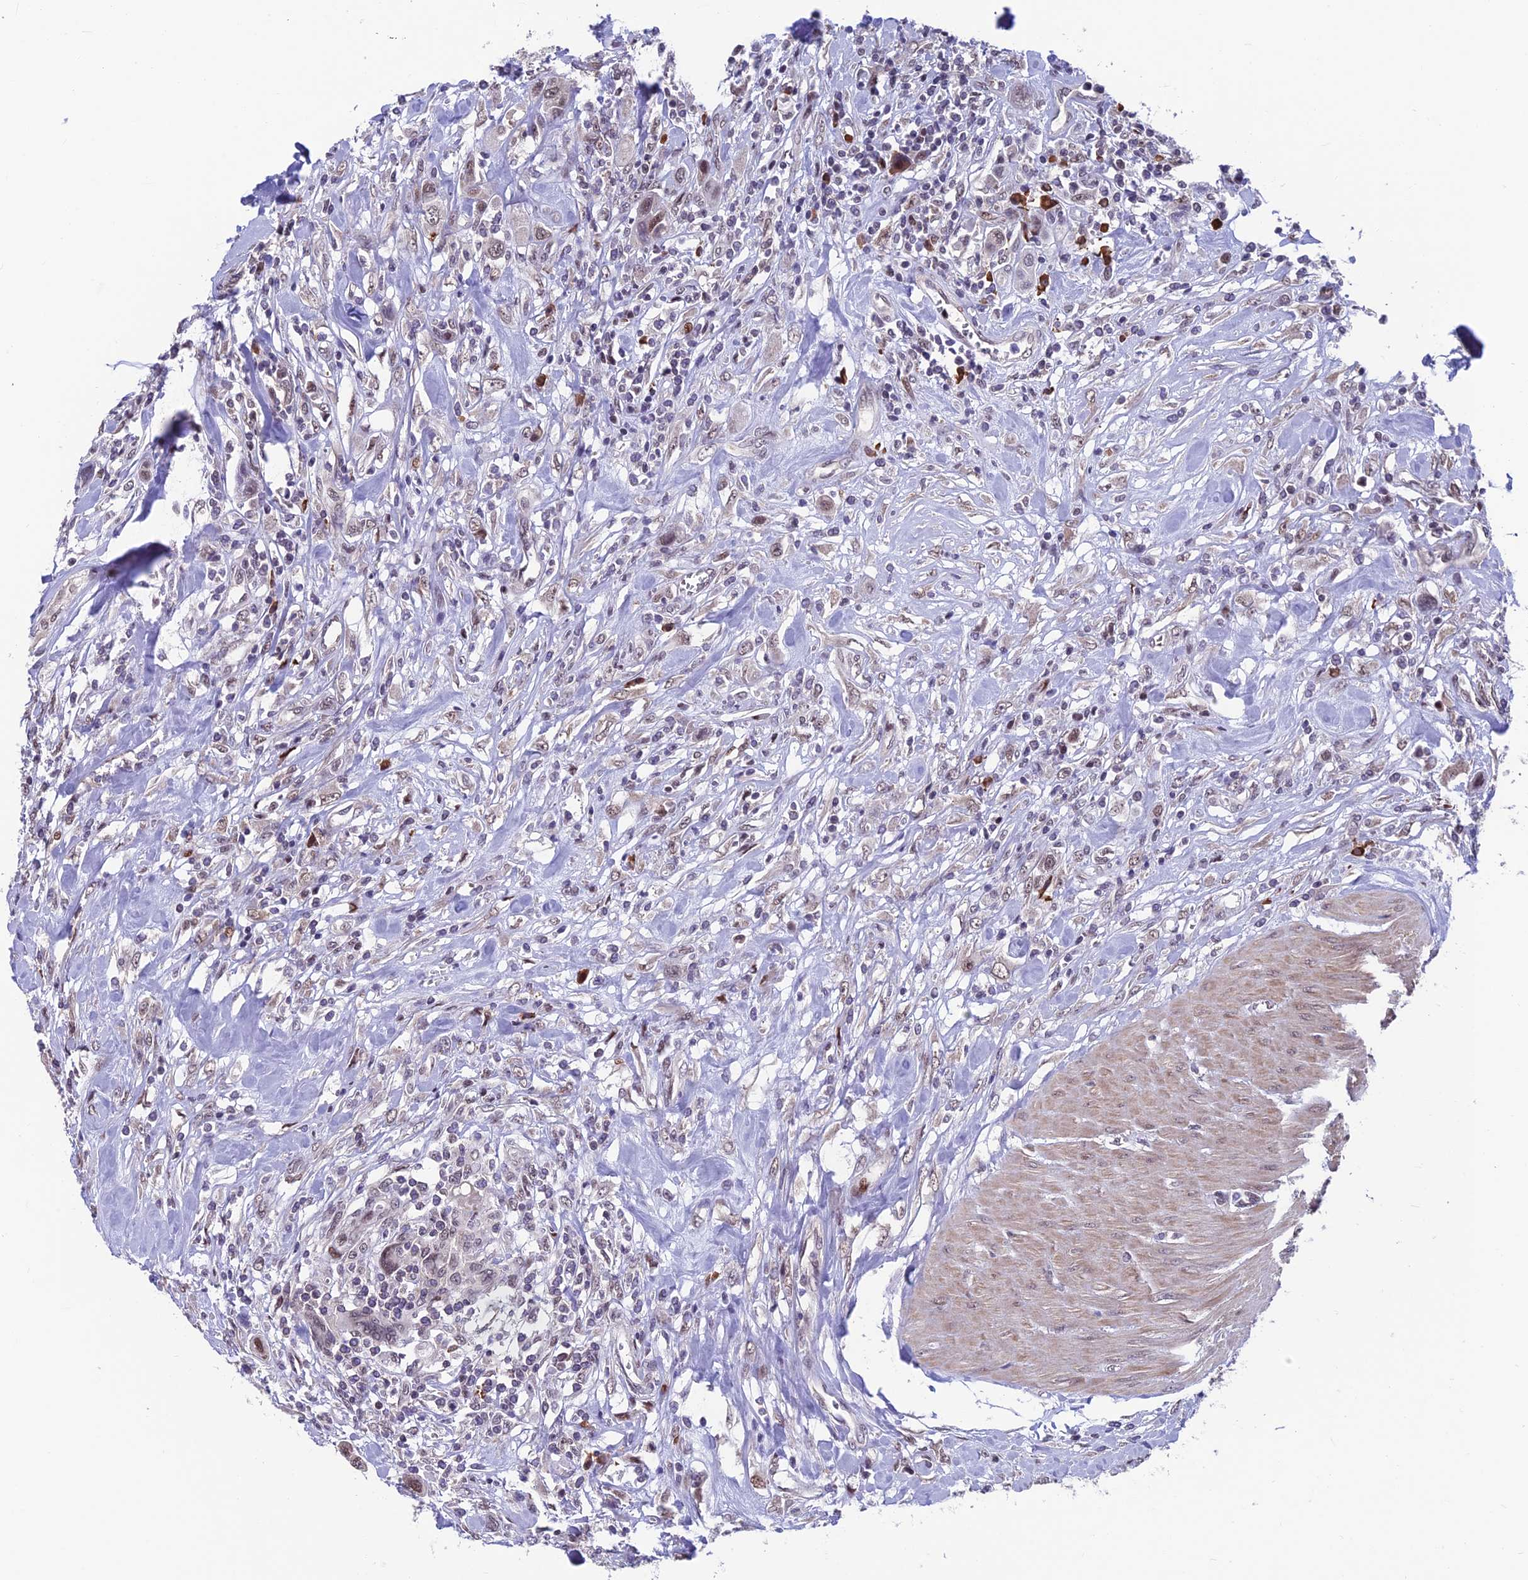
{"staining": {"intensity": "moderate", "quantity": "<25%", "location": "nuclear"}, "tissue": "urothelial cancer", "cell_type": "Tumor cells", "image_type": "cancer", "snomed": [{"axis": "morphology", "description": "Urothelial carcinoma, High grade"}, {"axis": "topography", "description": "Urinary bladder"}], "caption": "Urothelial carcinoma (high-grade) stained with DAB immunohistochemistry (IHC) exhibits low levels of moderate nuclear staining in approximately <25% of tumor cells.", "gene": "KIAA1191", "patient": {"sex": "male", "age": 50}}